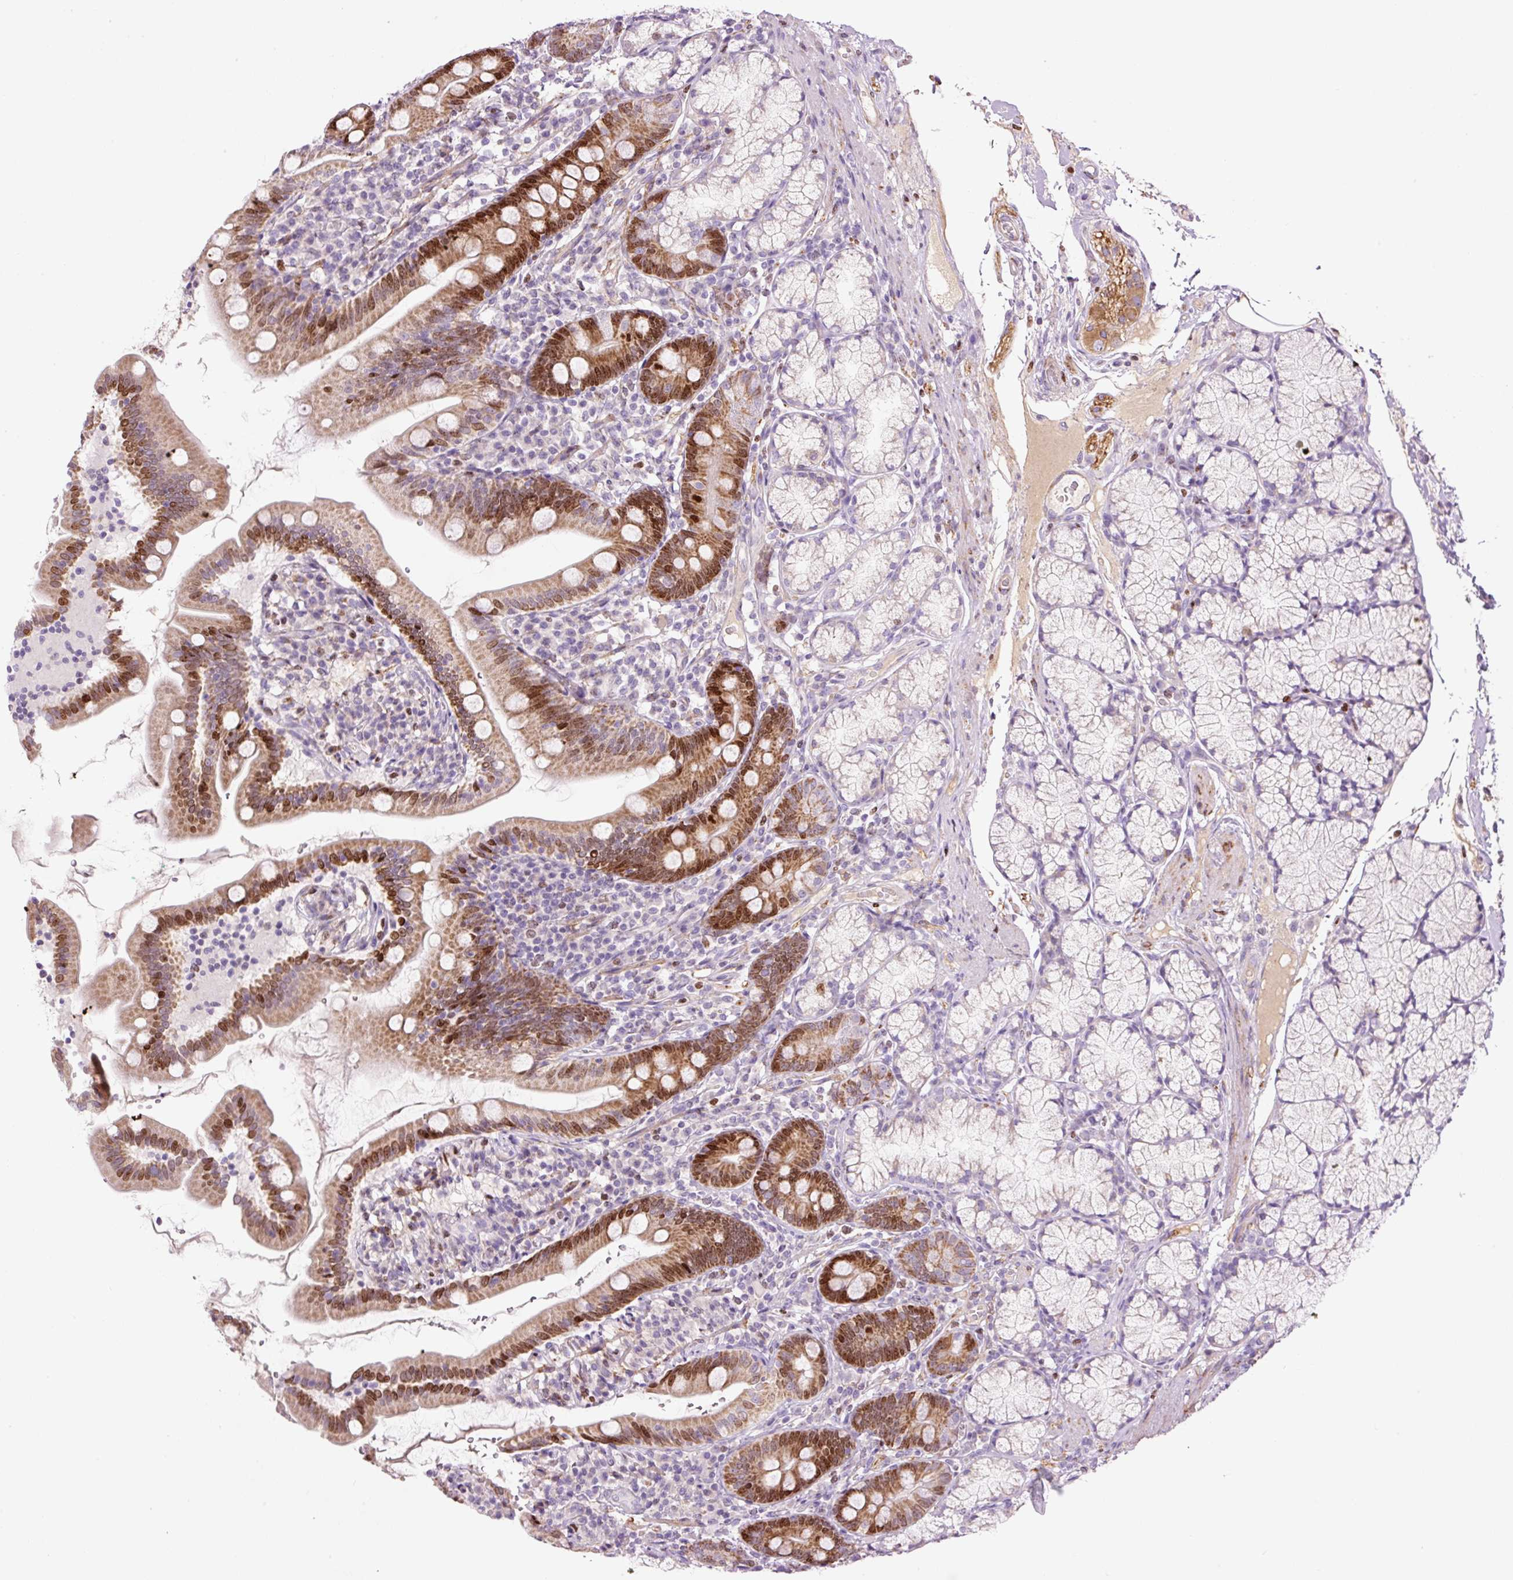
{"staining": {"intensity": "strong", "quantity": ">75%", "location": "cytoplasmic/membranous,nuclear"}, "tissue": "duodenum", "cell_type": "Glandular cells", "image_type": "normal", "snomed": [{"axis": "morphology", "description": "Normal tissue, NOS"}, {"axis": "topography", "description": "Duodenum"}], "caption": "DAB (3,3'-diaminobenzidine) immunohistochemical staining of unremarkable duodenum reveals strong cytoplasmic/membranous,nuclear protein expression in about >75% of glandular cells. The protein is shown in brown color, while the nuclei are stained blue.", "gene": "TMEM8B", "patient": {"sex": "female", "age": 67}}